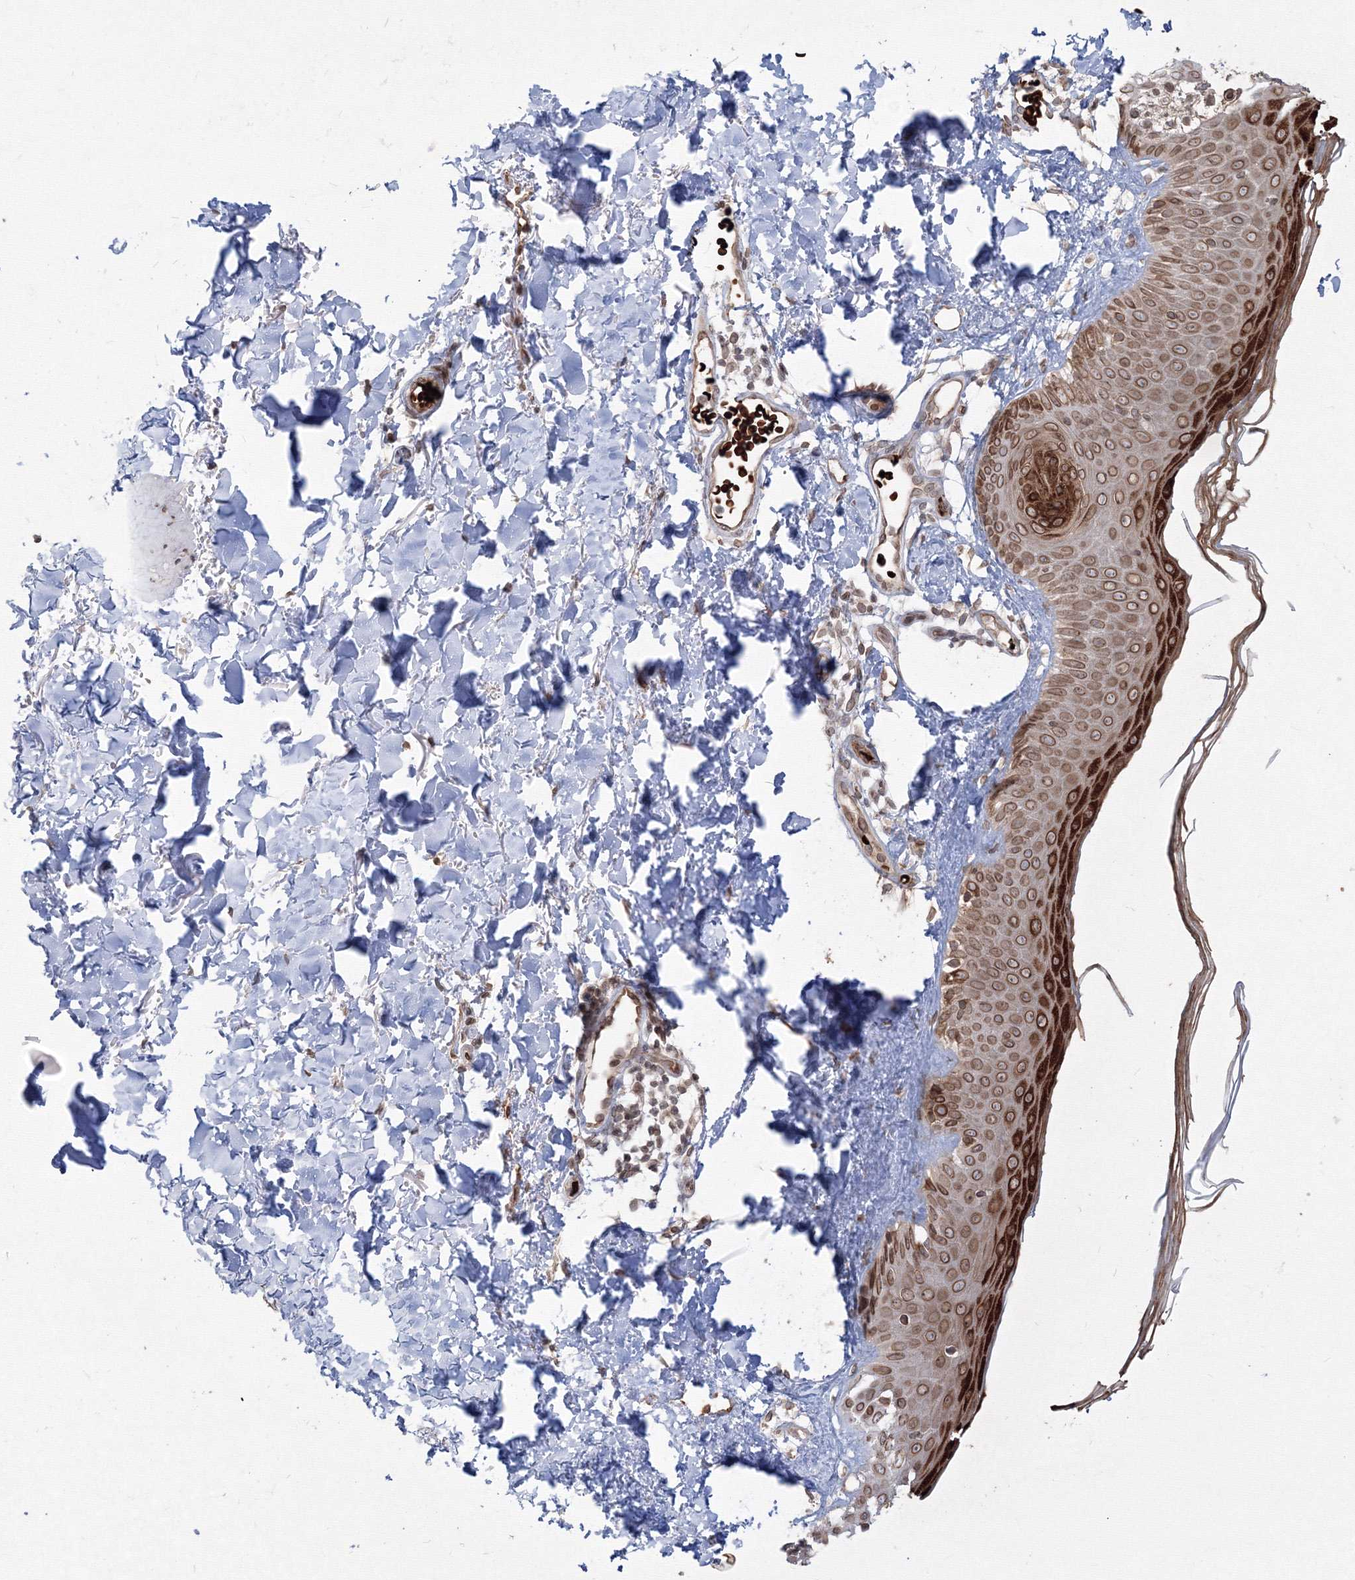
{"staining": {"intensity": "moderate", "quantity": ">75%", "location": "cytoplasmic/membranous,nuclear"}, "tissue": "skin", "cell_type": "Fibroblasts", "image_type": "normal", "snomed": [{"axis": "morphology", "description": "Normal tissue, NOS"}, {"axis": "topography", "description": "Skin"}], "caption": "Immunohistochemical staining of benign human skin demonstrates medium levels of moderate cytoplasmic/membranous,nuclear positivity in approximately >75% of fibroblasts.", "gene": "DNAJB2", "patient": {"sex": "male", "age": 52}}